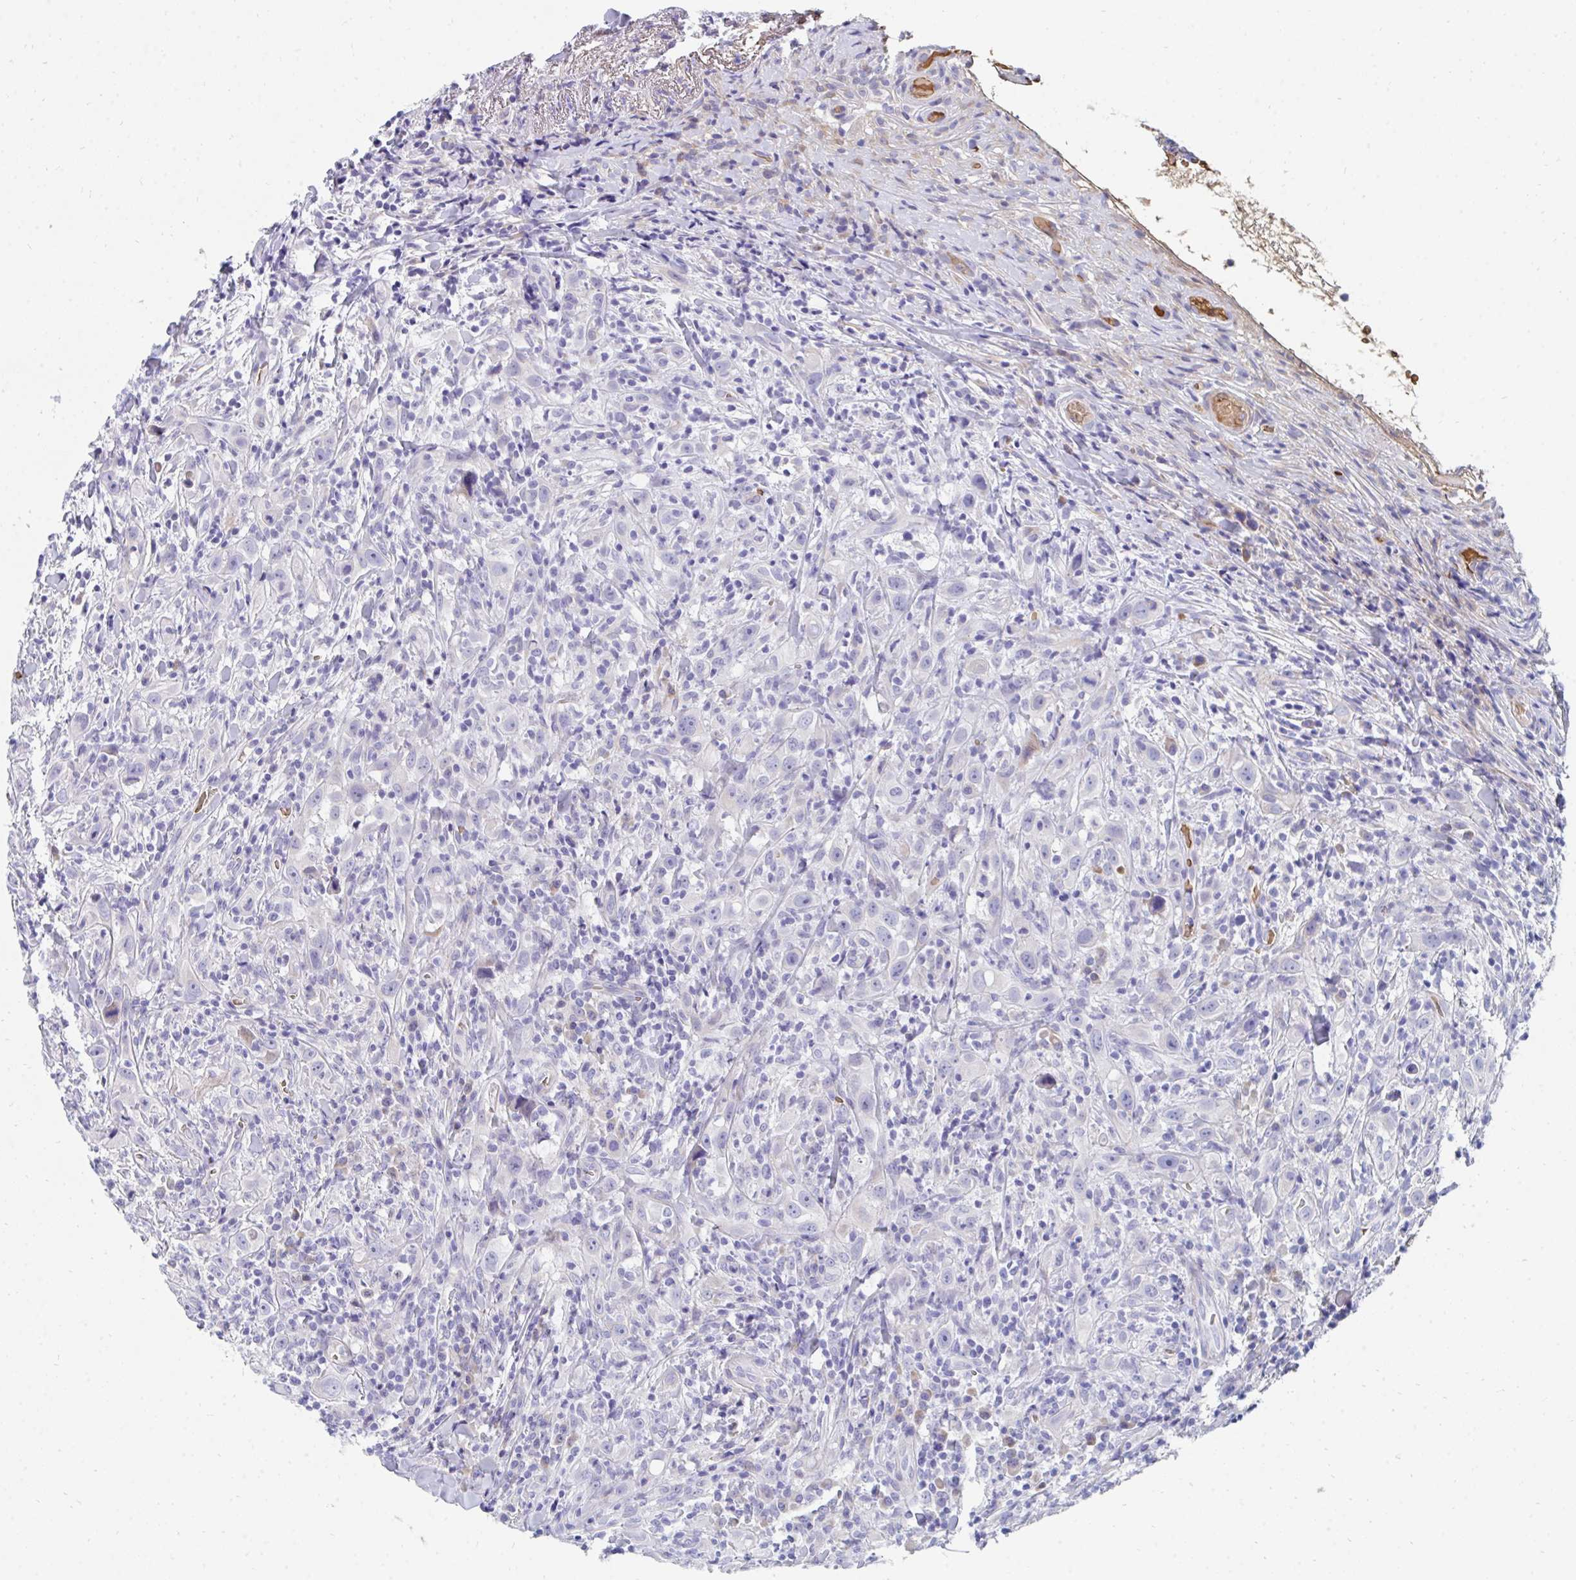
{"staining": {"intensity": "negative", "quantity": "none", "location": "none"}, "tissue": "head and neck cancer", "cell_type": "Tumor cells", "image_type": "cancer", "snomed": [{"axis": "morphology", "description": "Squamous cell carcinoma, NOS"}, {"axis": "topography", "description": "Head-Neck"}], "caption": "Immunohistochemical staining of squamous cell carcinoma (head and neck) shows no significant staining in tumor cells.", "gene": "MROH2B", "patient": {"sex": "female", "age": 95}}